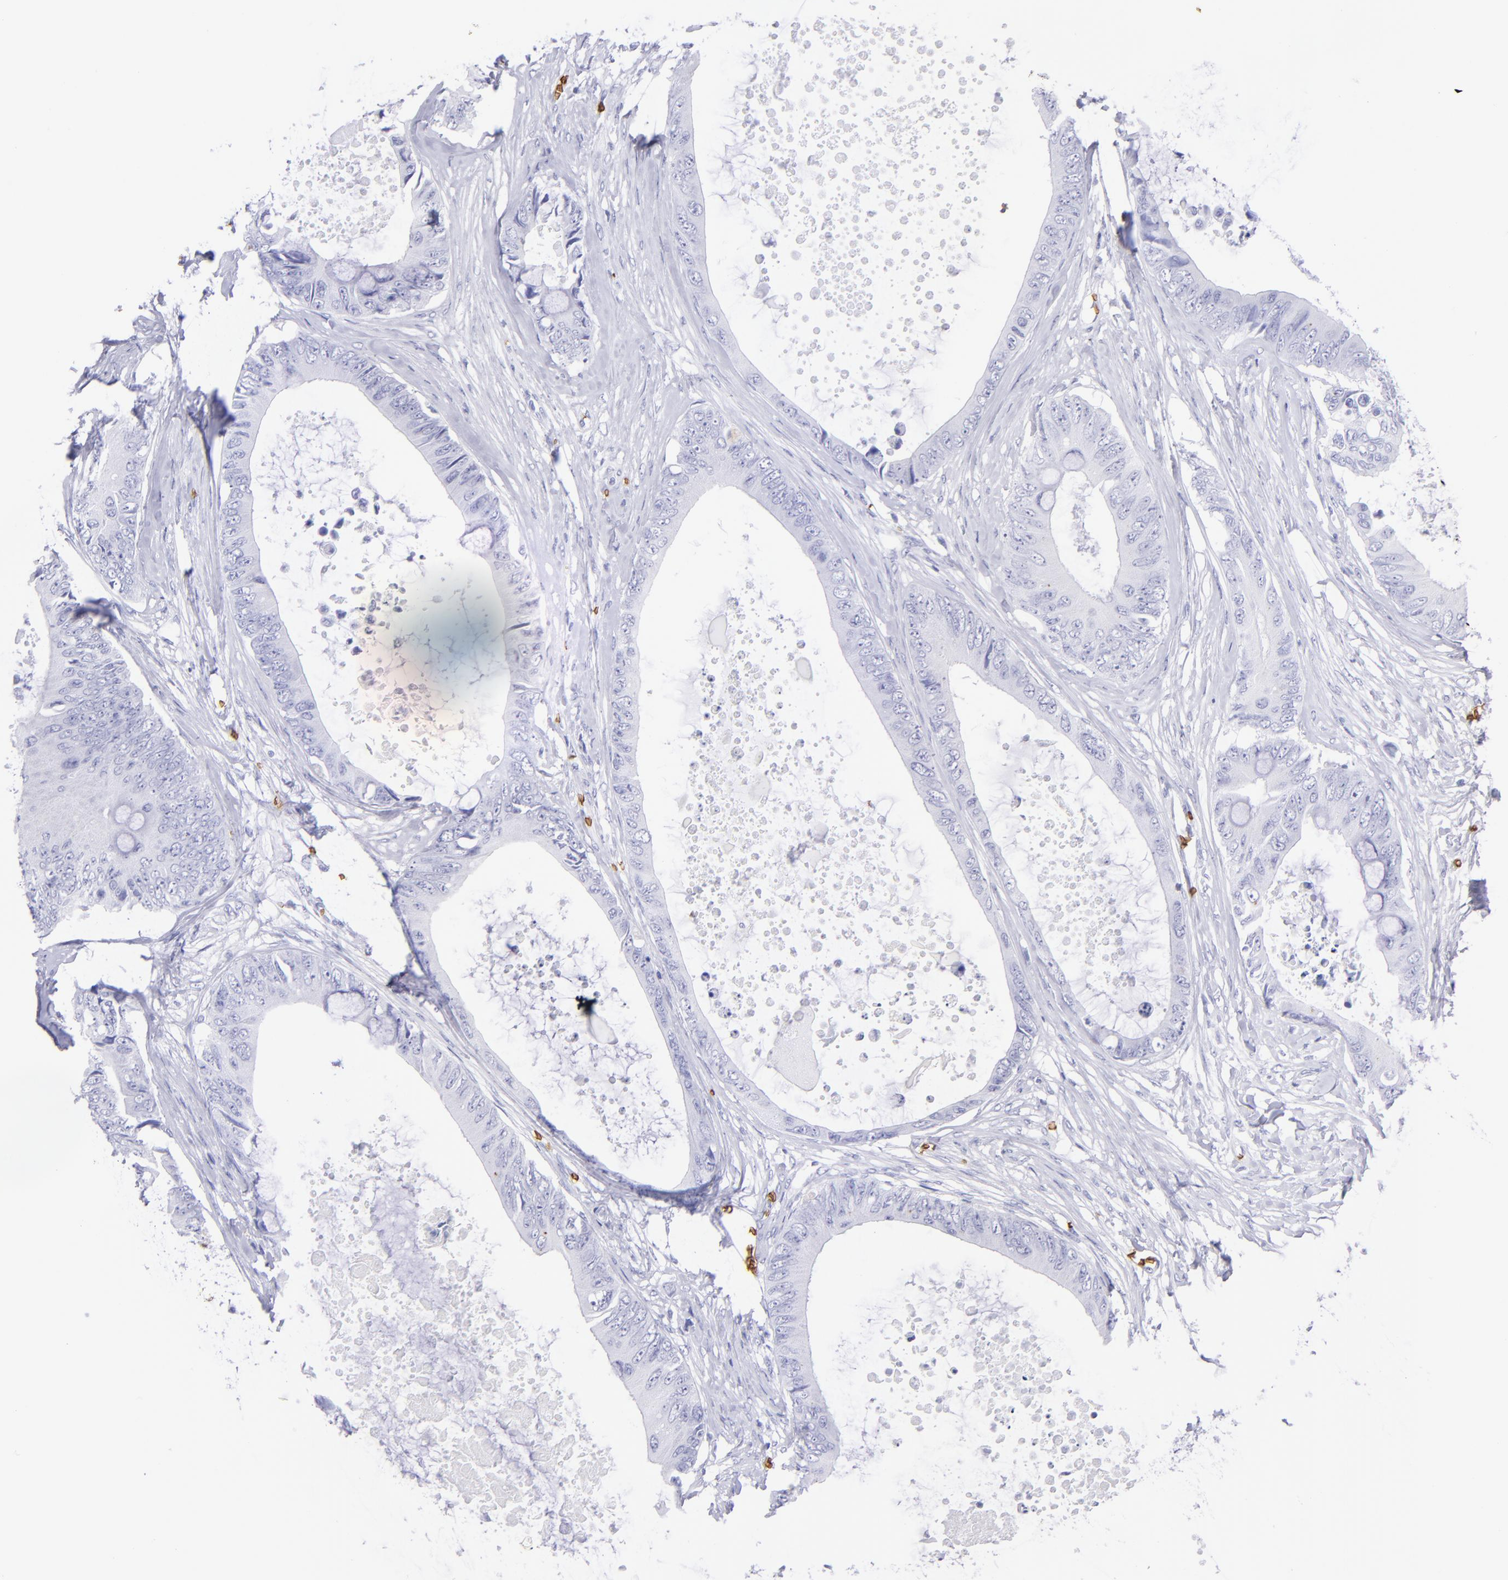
{"staining": {"intensity": "negative", "quantity": "none", "location": "none"}, "tissue": "colorectal cancer", "cell_type": "Tumor cells", "image_type": "cancer", "snomed": [{"axis": "morphology", "description": "Normal tissue, NOS"}, {"axis": "morphology", "description": "Adenocarcinoma, NOS"}, {"axis": "topography", "description": "Rectum"}, {"axis": "topography", "description": "Peripheral nerve tissue"}], "caption": "Colorectal cancer (adenocarcinoma) stained for a protein using immunohistochemistry exhibits no positivity tumor cells.", "gene": "GYPA", "patient": {"sex": "female", "age": 77}}